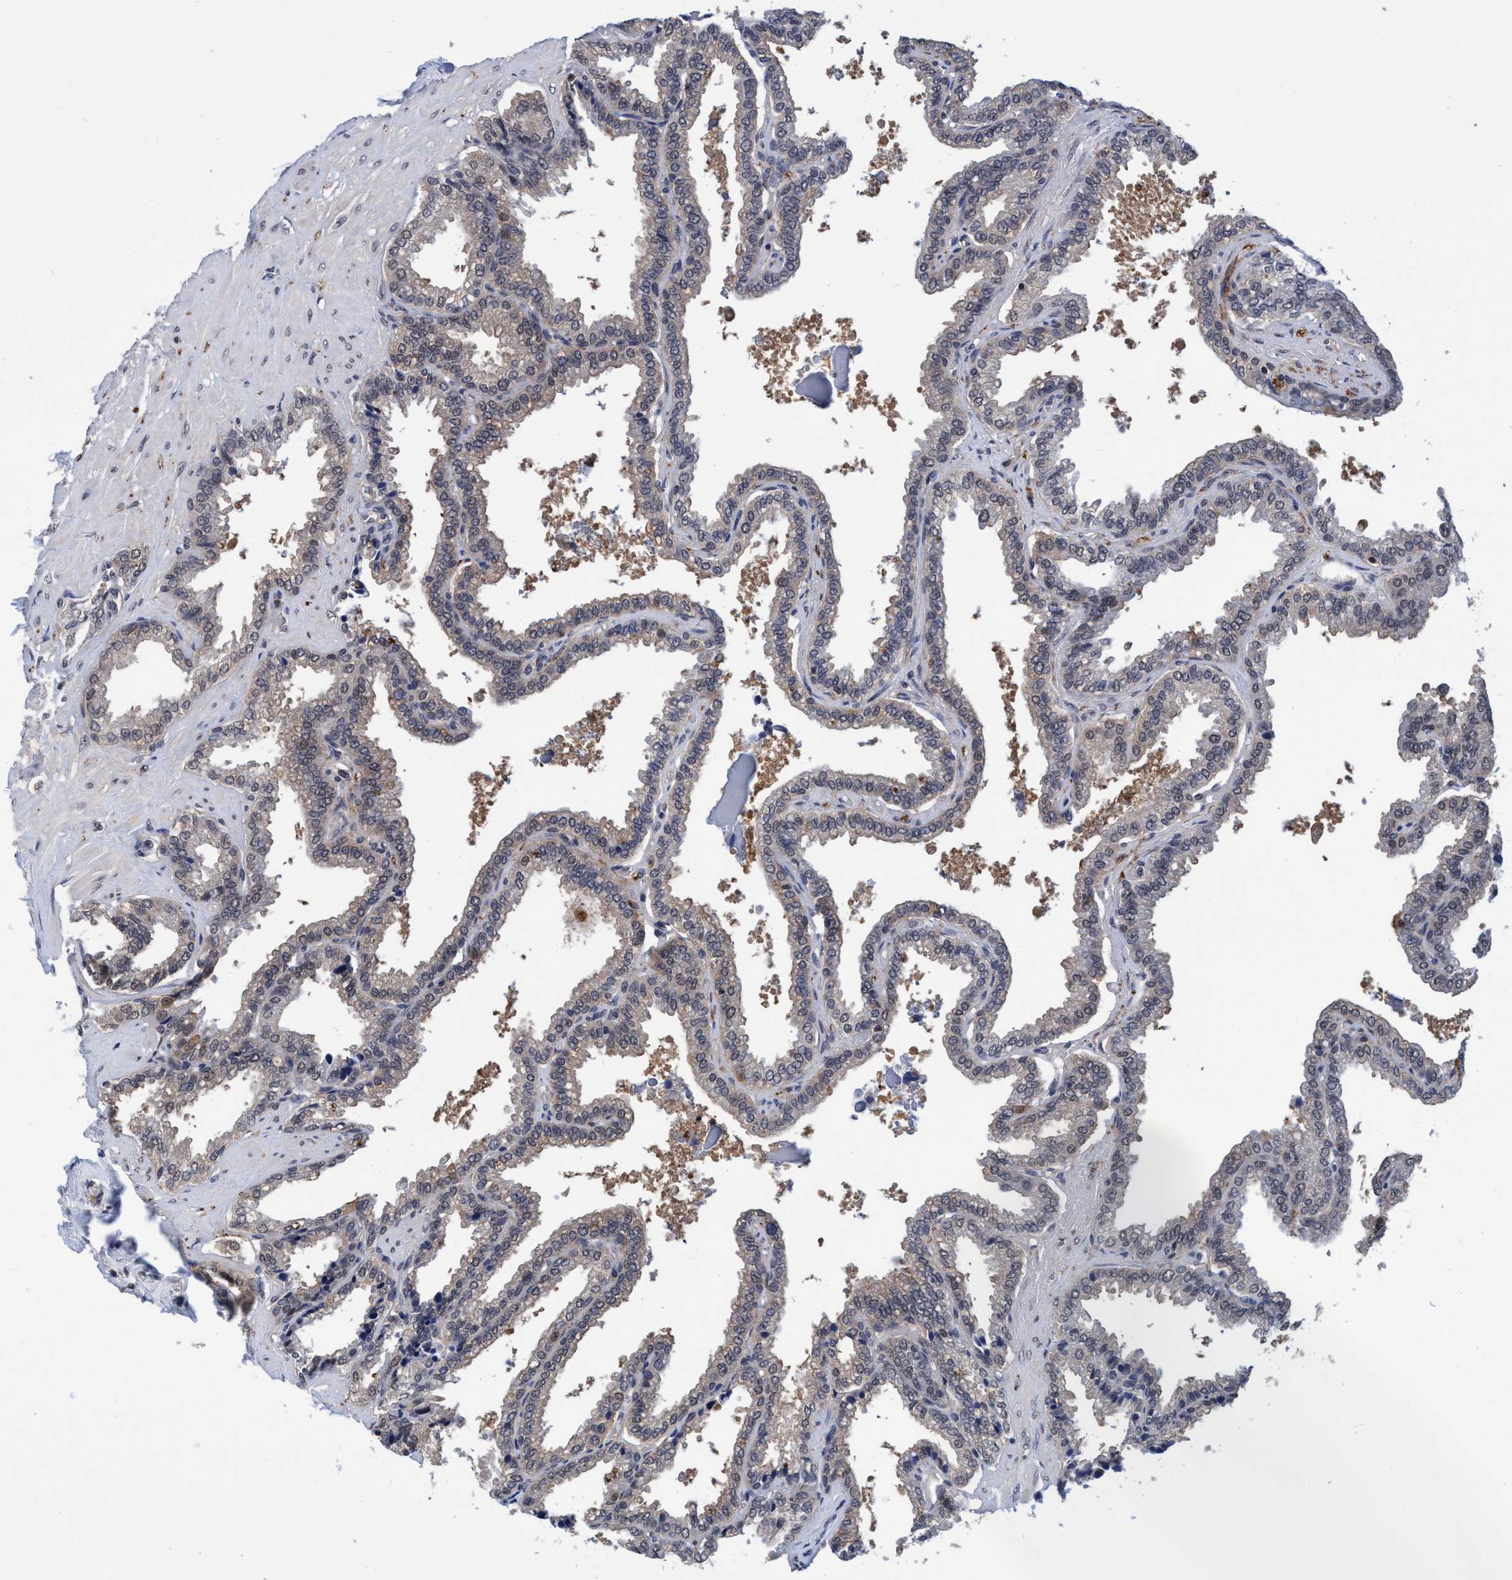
{"staining": {"intensity": "weak", "quantity": "25%-75%", "location": "cytoplasmic/membranous,nuclear"}, "tissue": "seminal vesicle", "cell_type": "Glandular cells", "image_type": "normal", "snomed": [{"axis": "morphology", "description": "Normal tissue, NOS"}, {"axis": "topography", "description": "Seminal veicle"}], "caption": "The micrograph exhibits immunohistochemical staining of normal seminal vesicle. There is weak cytoplasmic/membranous,nuclear positivity is identified in approximately 25%-75% of glandular cells. Nuclei are stained in blue.", "gene": "PSMD12", "patient": {"sex": "male", "age": 46}}